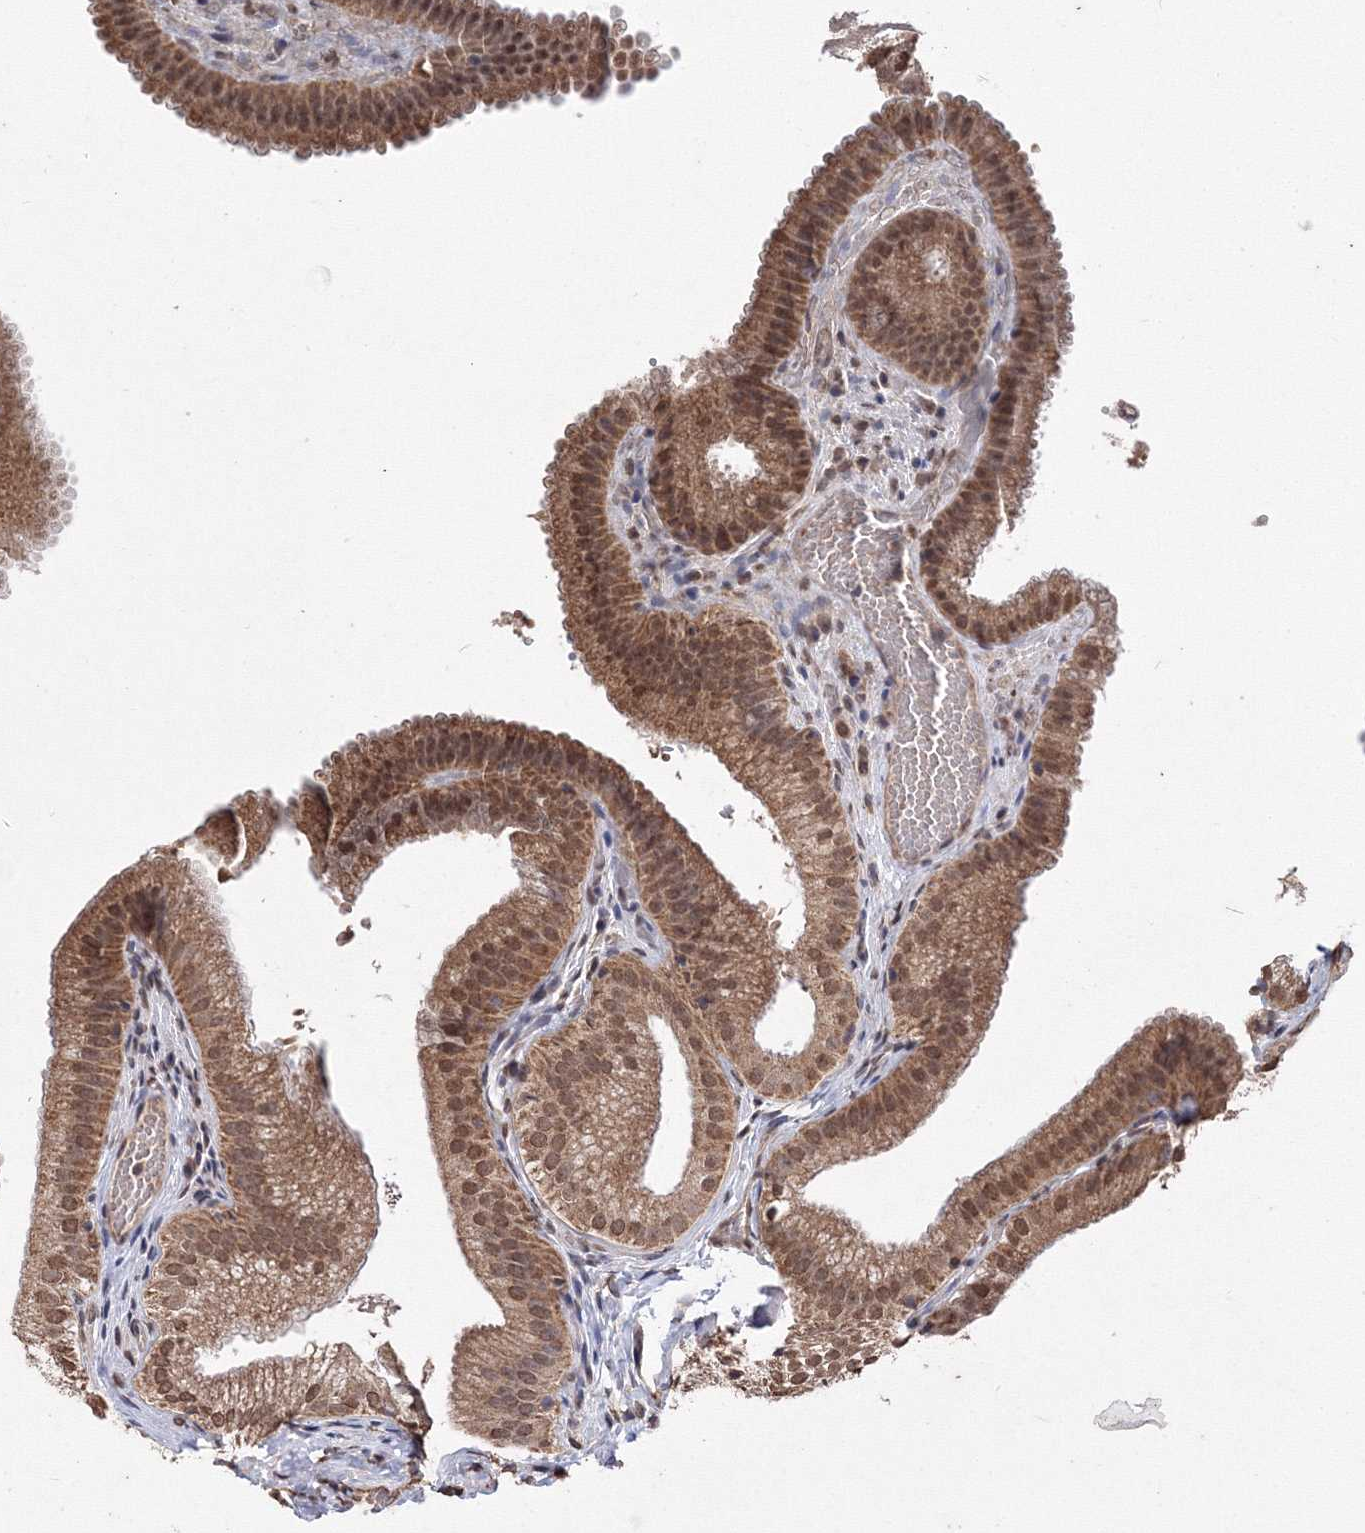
{"staining": {"intensity": "moderate", "quantity": ">75%", "location": "cytoplasmic/membranous,nuclear"}, "tissue": "gallbladder", "cell_type": "Glandular cells", "image_type": "normal", "snomed": [{"axis": "morphology", "description": "Normal tissue, NOS"}, {"axis": "topography", "description": "Gallbladder"}], "caption": "Protein analysis of unremarkable gallbladder demonstrates moderate cytoplasmic/membranous,nuclear staining in about >75% of glandular cells.", "gene": "GPN1", "patient": {"sex": "female", "age": 30}}